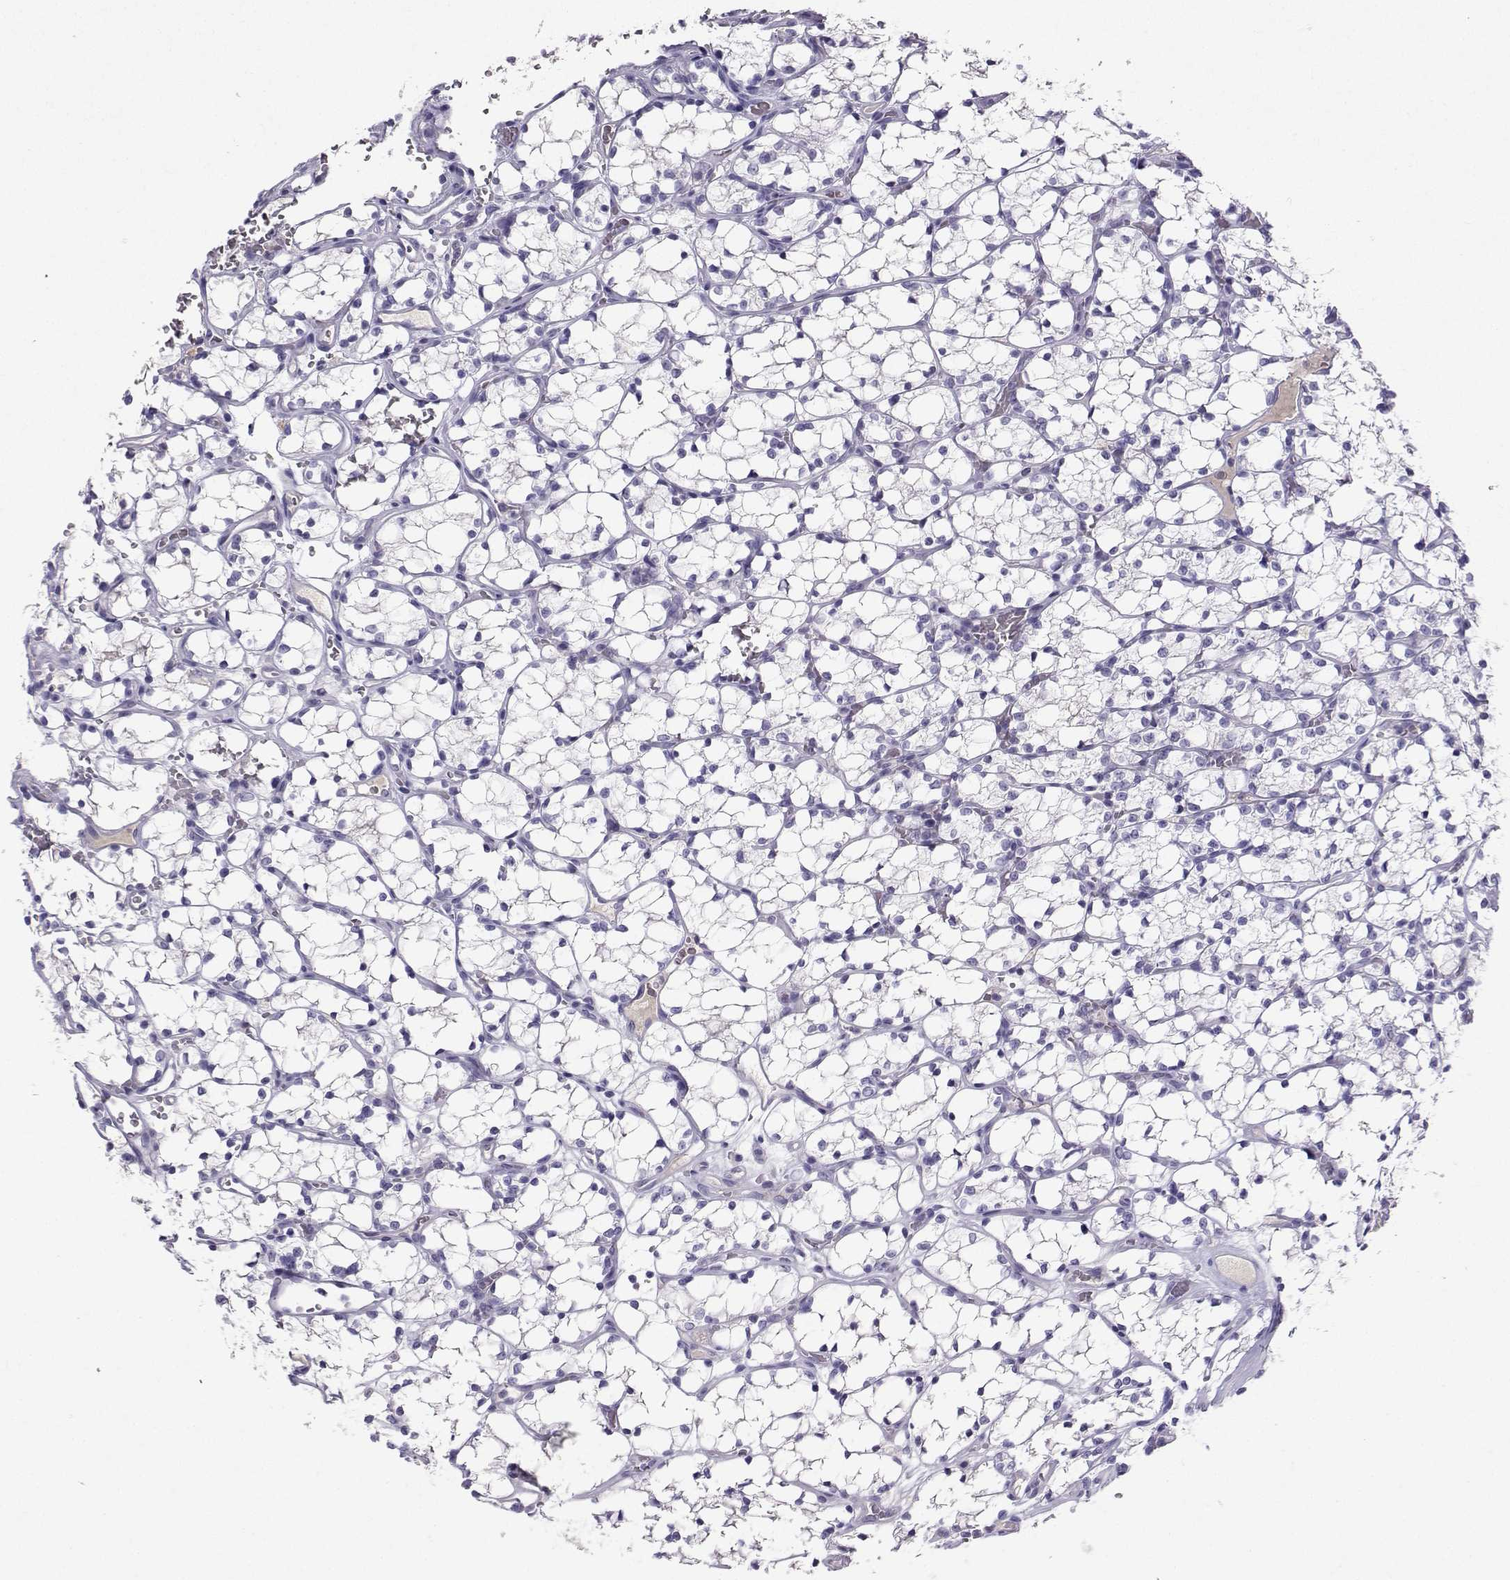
{"staining": {"intensity": "negative", "quantity": "none", "location": "none"}, "tissue": "renal cancer", "cell_type": "Tumor cells", "image_type": "cancer", "snomed": [{"axis": "morphology", "description": "Adenocarcinoma, NOS"}, {"axis": "topography", "description": "Kidney"}], "caption": "This is a photomicrograph of immunohistochemistry staining of renal cancer (adenocarcinoma), which shows no positivity in tumor cells.", "gene": "GRIK4", "patient": {"sex": "female", "age": 69}}